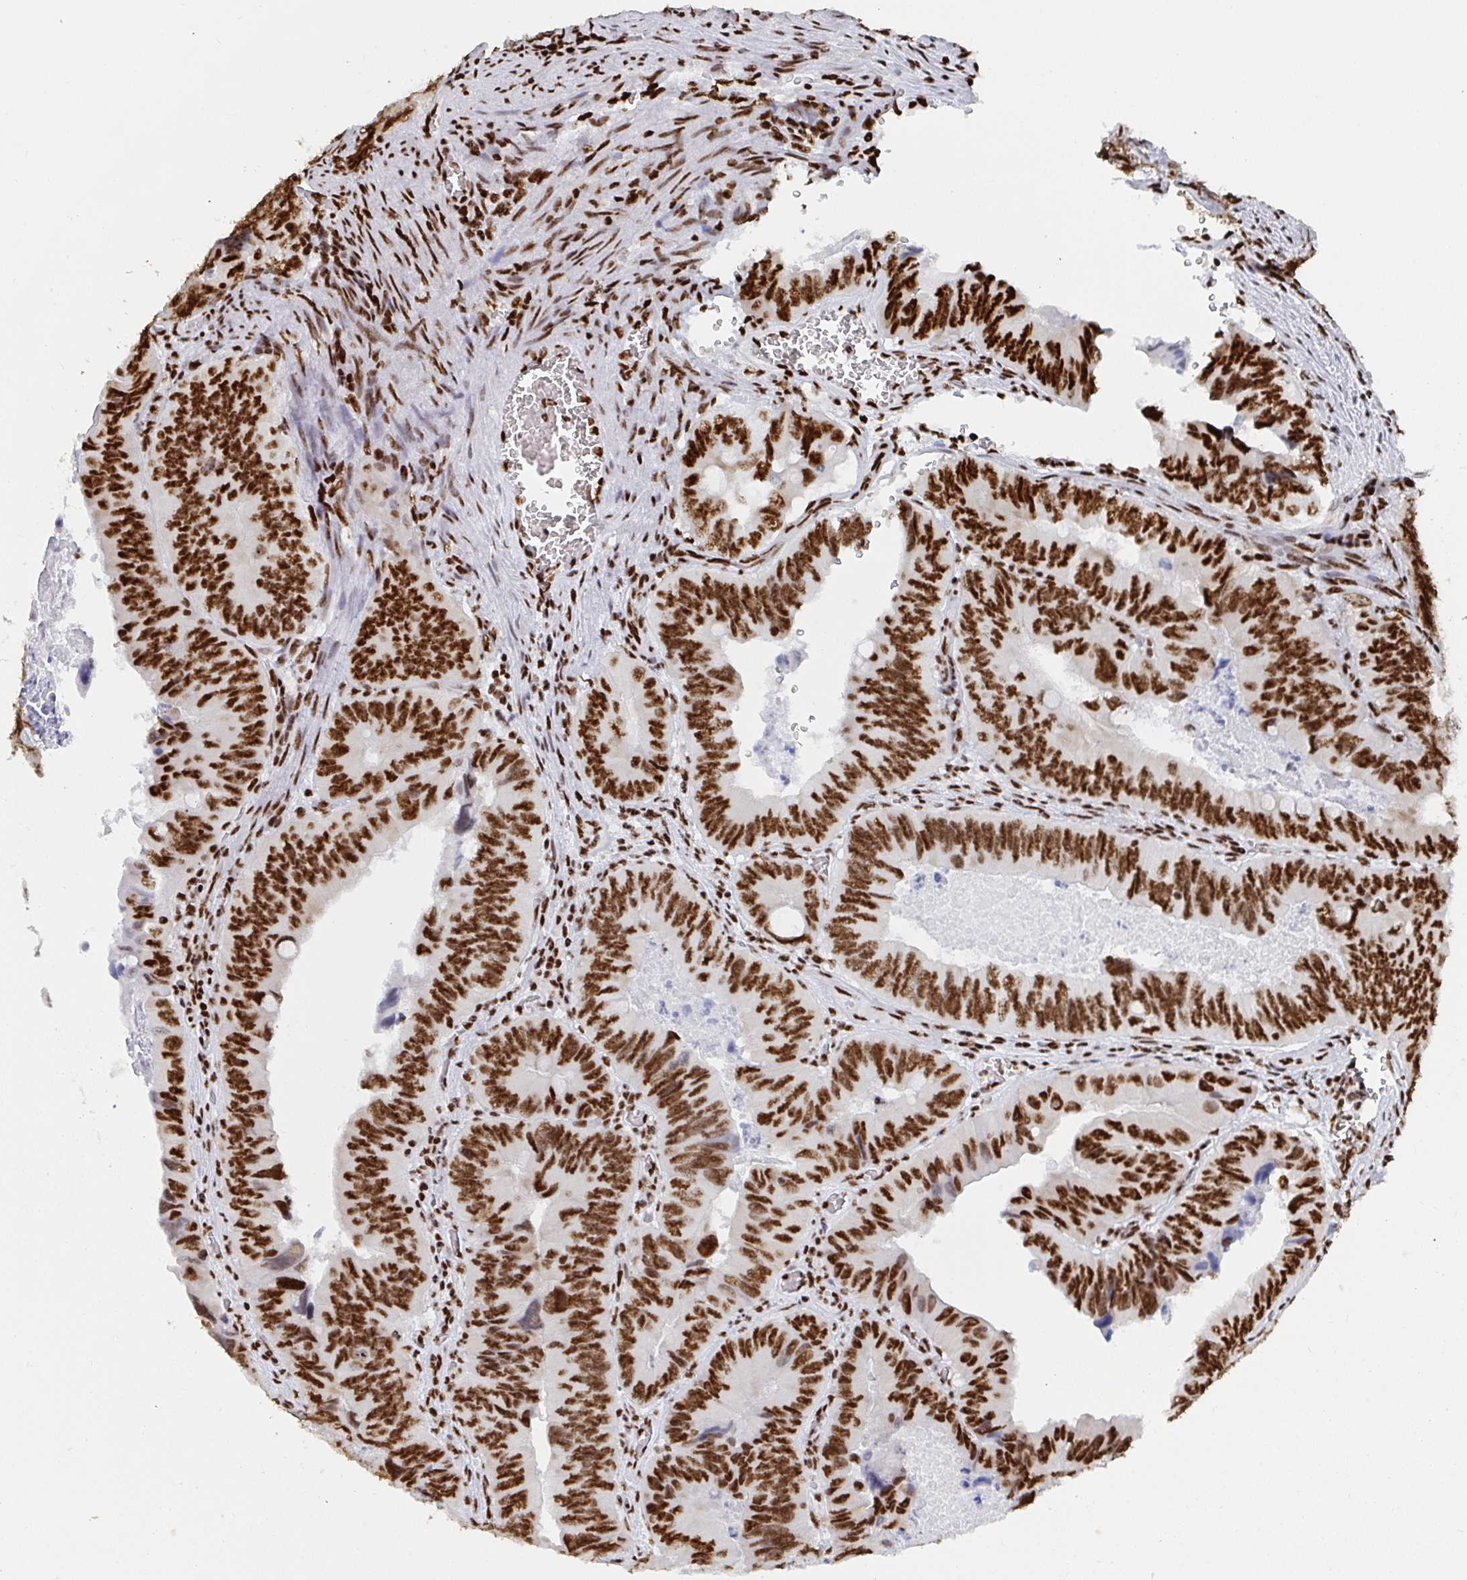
{"staining": {"intensity": "strong", "quantity": ">75%", "location": "nuclear"}, "tissue": "colorectal cancer", "cell_type": "Tumor cells", "image_type": "cancer", "snomed": [{"axis": "morphology", "description": "Adenocarcinoma, NOS"}, {"axis": "topography", "description": "Colon"}], "caption": "Immunohistochemistry staining of colorectal cancer, which demonstrates high levels of strong nuclear expression in approximately >75% of tumor cells indicating strong nuclear protein positivity. The staining was performed using DAB (brown) for protein detection and nuclei were counterstained in hematoxylin (blue).", "gene": "EWSR1", "patient": {"sex": "female", "age": 84}}